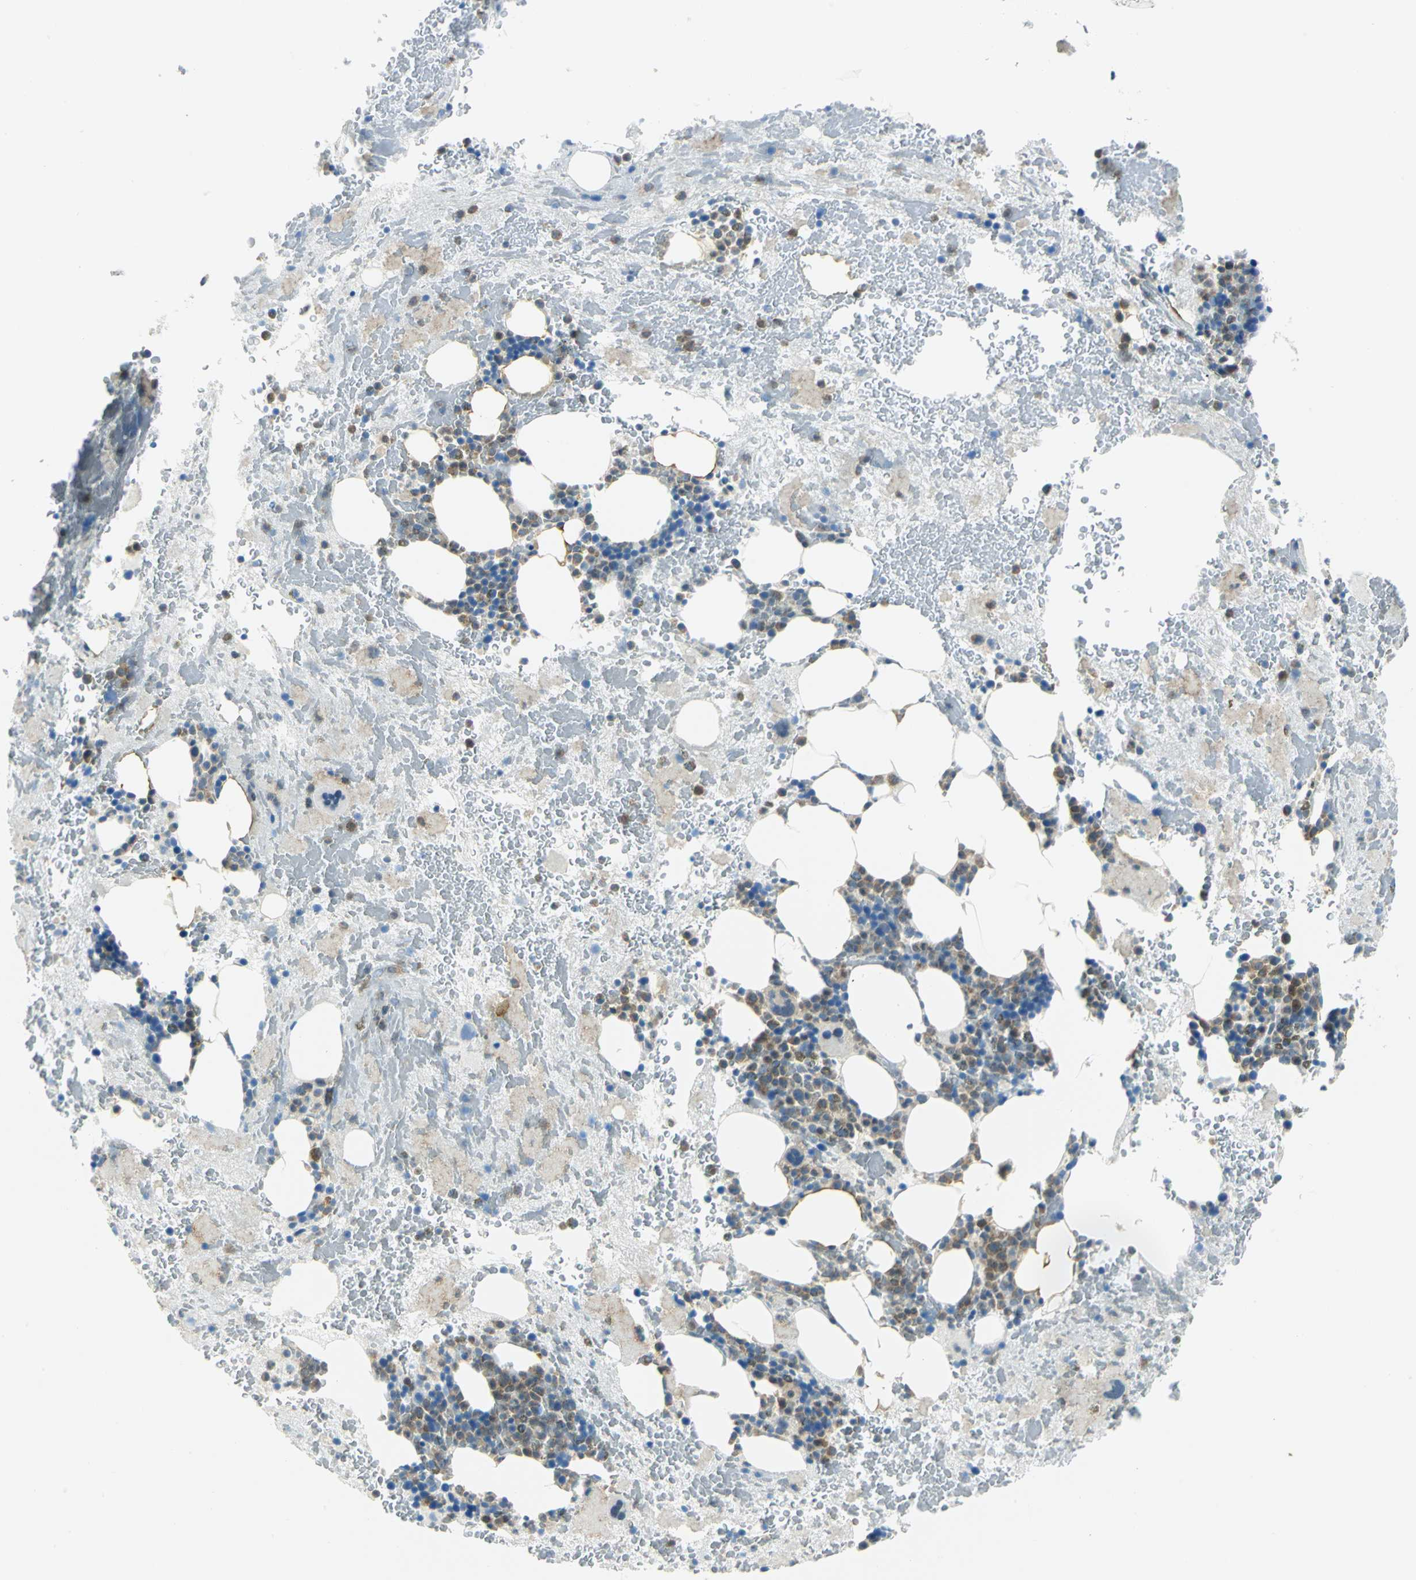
{"staining": {"intensity": "moderate", "quantity": "<25%", "location": "cytoplasmic/membranous"}, "tissue": "bone marrow", "cell_type": "Hematopoietic cells", "image_type": "normal", "snomed": [{"axis": "morphology", "description": "Normal tissue, NOS"}, {"axis": "topography", "description": "Bone marrow"}], "caption": "An IHC histopathology image of unremarkable tissue is shown. Protein staining in brown labels moderate cytoplasmic/membranous positivity in bone marrow within hematopoietic cells. (DAB (3,3'-diaminobenzidine) IHC with brightfield microscopy, high magnification).", "gene": "ALDOA", "patient": {"sex": "male", "age": 76}}